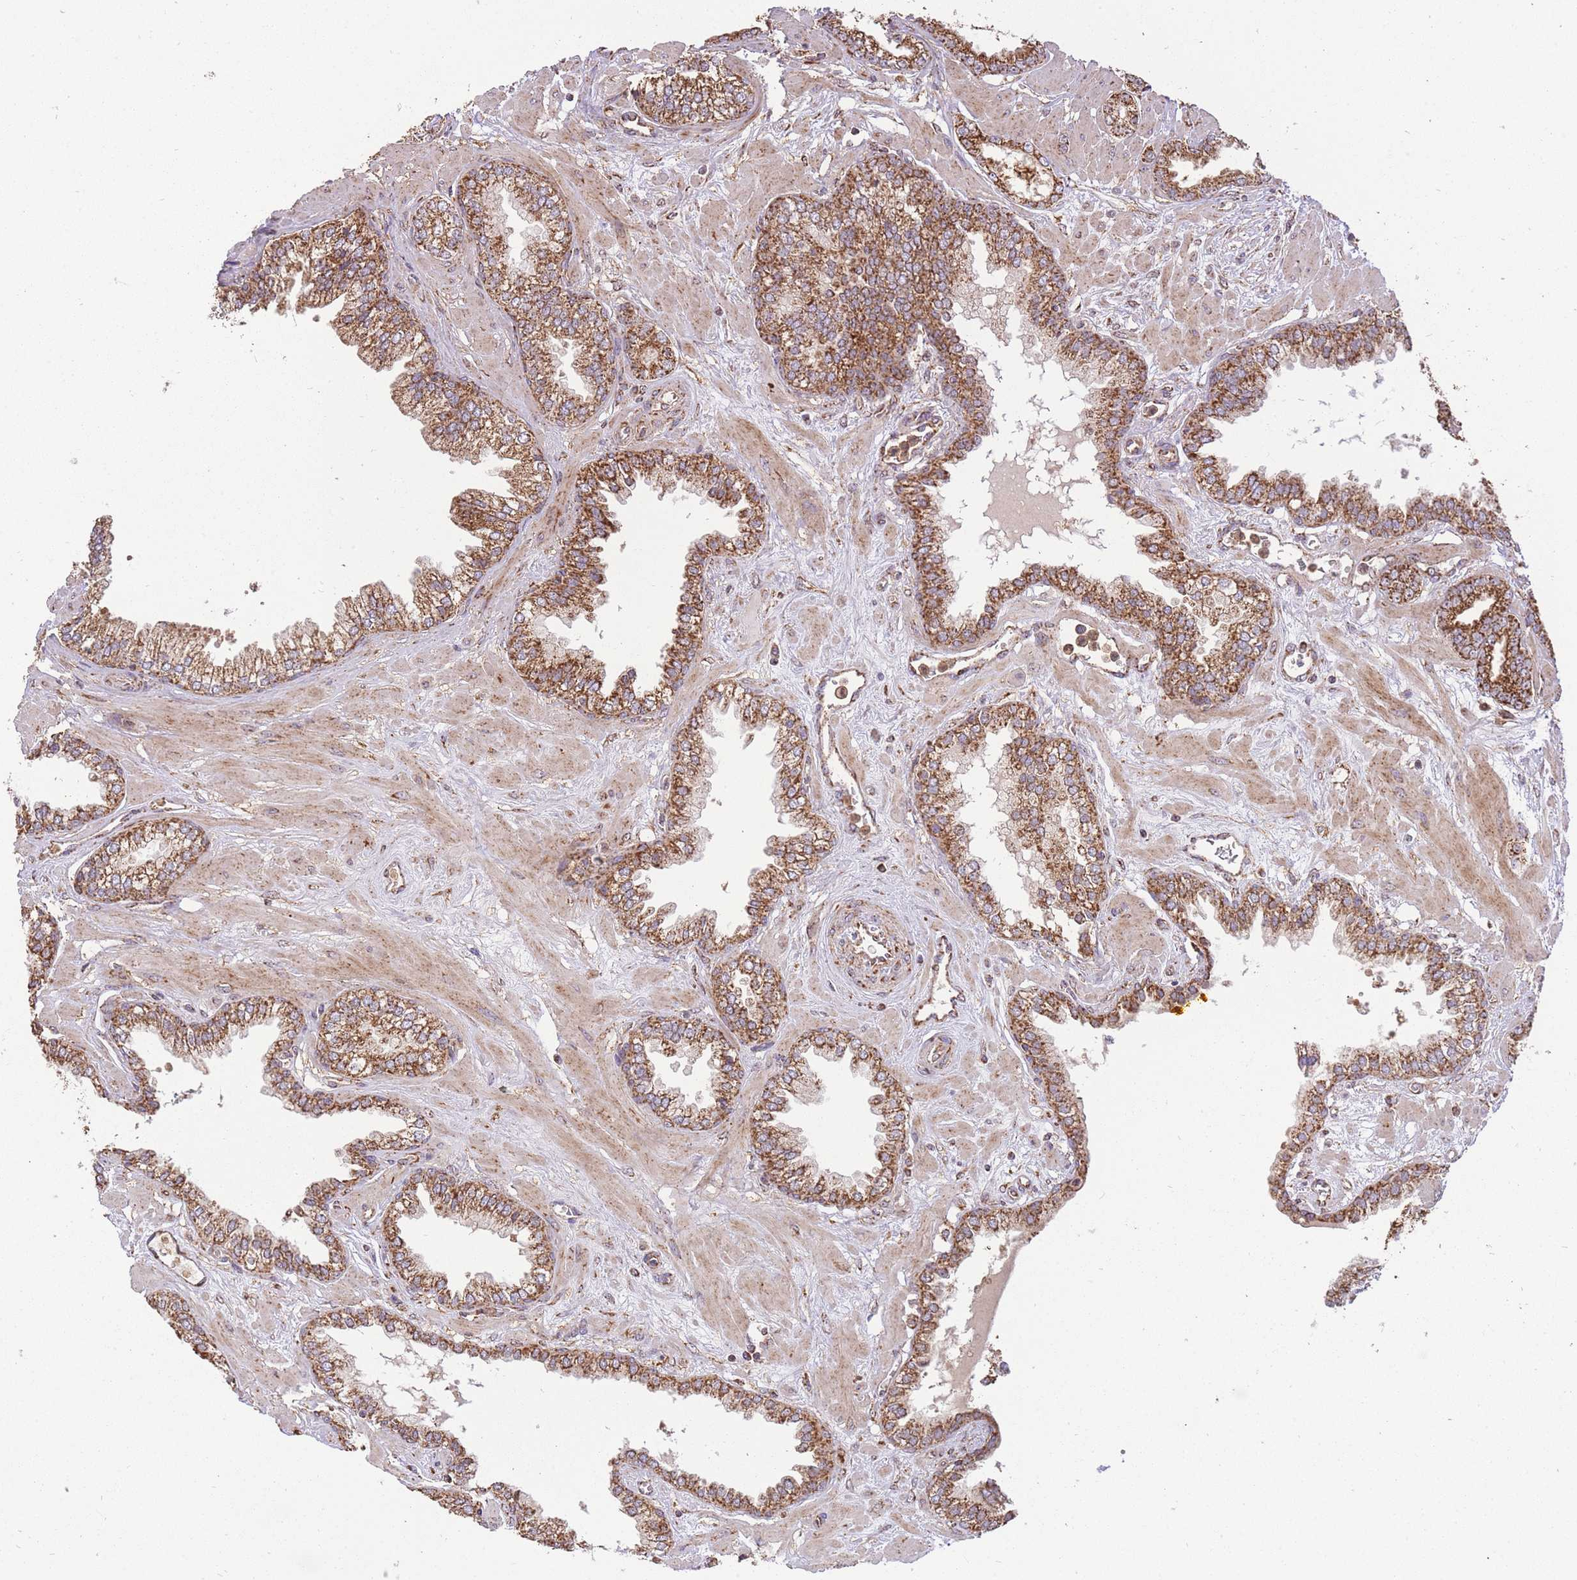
{"staining": {"intensity": "strong", "quantity": ">75%", "location": "cytoplasmic/membranous"}, "tissue": "prostate cancer", "cell_type": "Tumor cells", "image_type": "cancer", "snomed": [{"axis": "morphology", "description": "Adenocarcinoma, Low grade"}, {"axis": "topography", "description": "Prostate"}], "caption": "Immunohistochemical staining of human prostate cancer exhibits high levels of strong cytoplasmic/membranous protein staining in about >75% of tumor cells.", "gene": "PREP", "patient": {"sex": "male", "age": 60}}